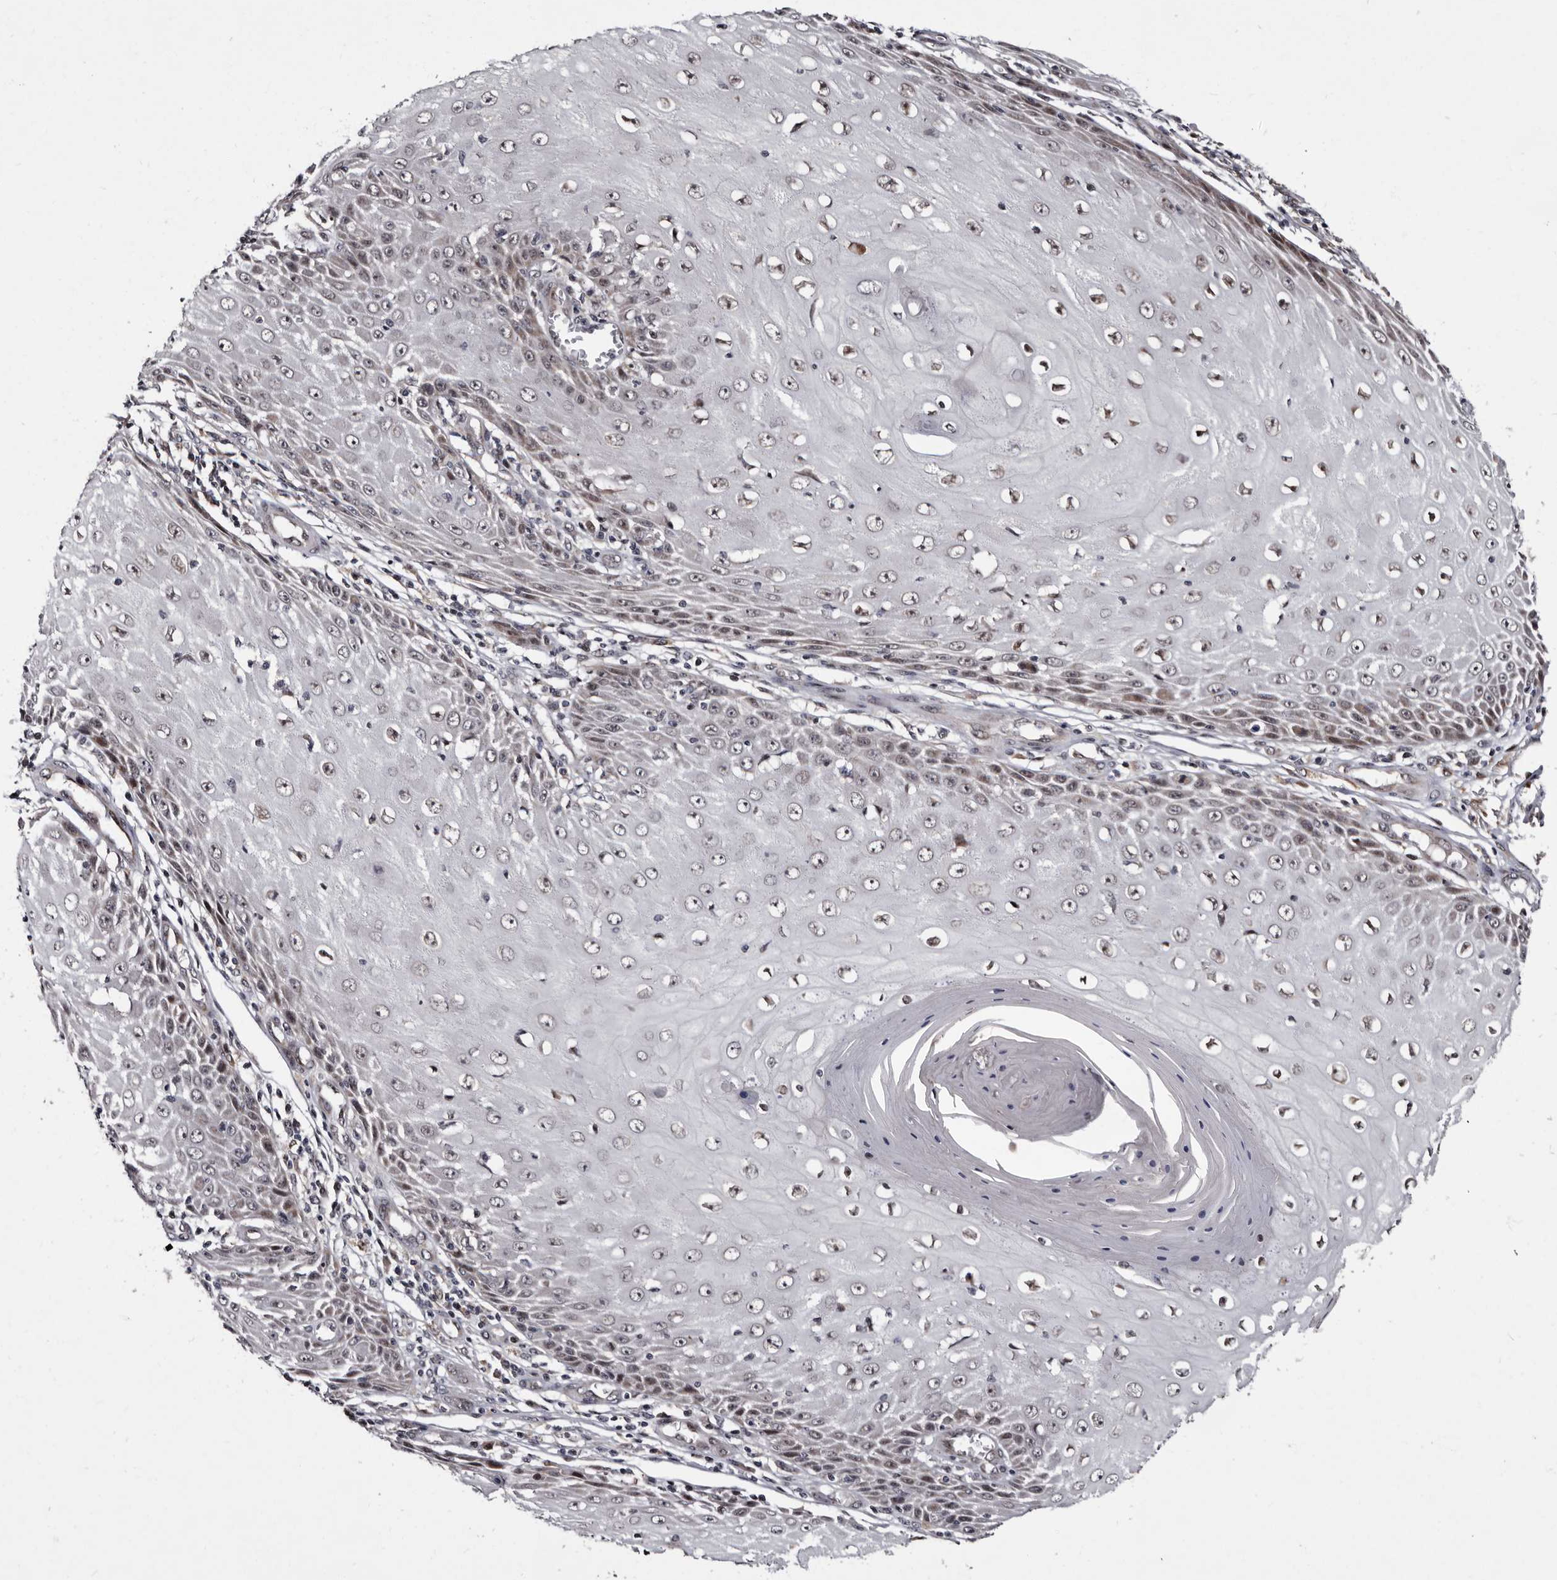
{"staining": {"intensity": "negative", "quantity": "none", "location": "none"}, "tissue": "skin cancer", "cell_type": "Tumor cells", "image_type": "cancer", "snomed": [{"axis": "morphology", "description": "Squamous cell carcinoma, NOS"}, {"axis": "topography", "description": "Skin"}], "caption": "An immunohistochemistry (IHC) image of skin cancer is shown. There is no staining in tumor cells of skin cancer. (DAB immunohistochemistry visualized using brightfield microscopy, high magnification).", "gene": "TNKS", "patient": {"sex": "female", "age": 73}}